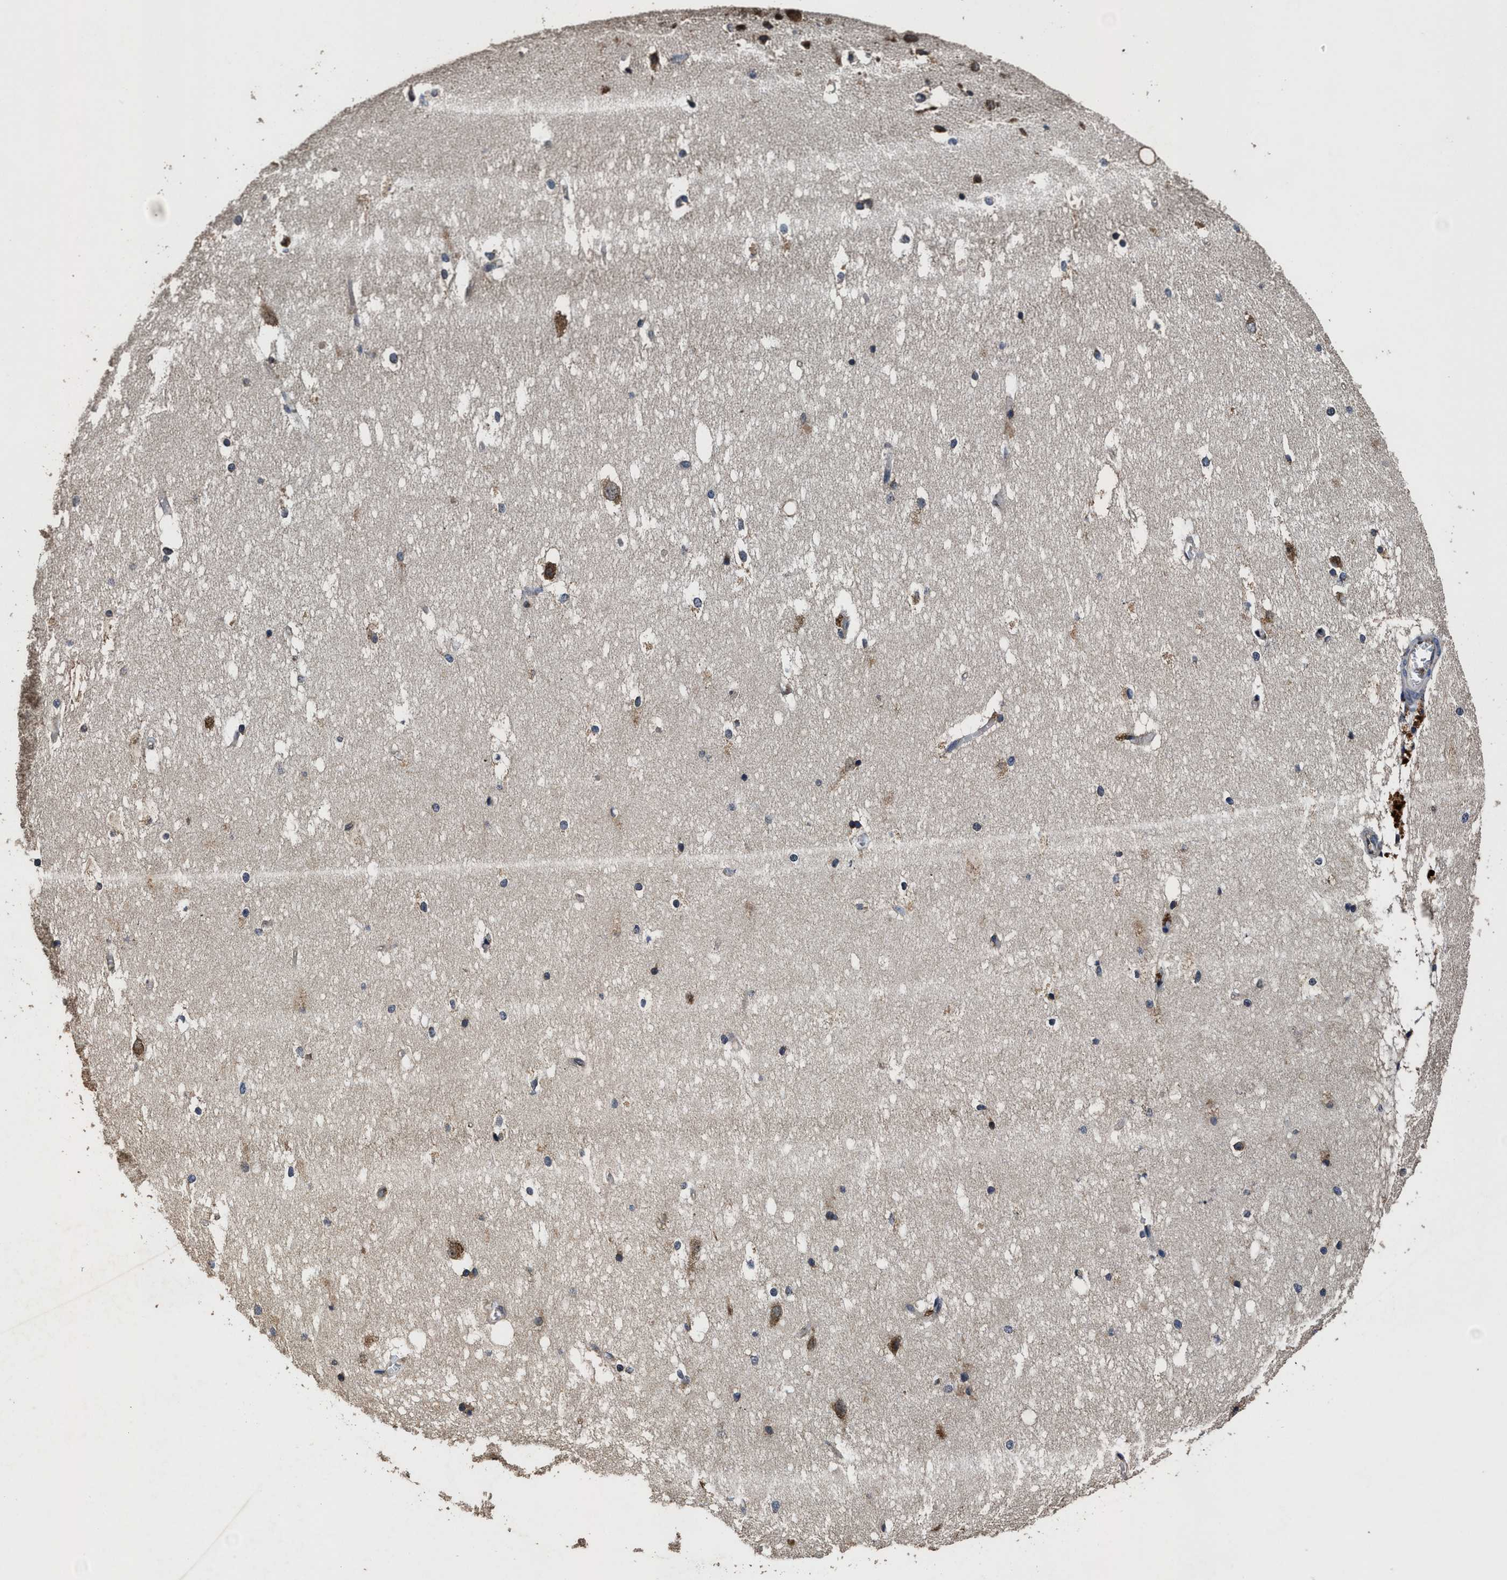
{"staining": {"intensity": "moderate", "quantity": "<25%", "location": "cytoplasmic/membranous"}, "tissue": "hippocampus", "cell_type": "Glial cells", "image_type": "normal", "snomed": [{"axis": "morphology", "description": "Normal tissue, NOS"}, {"axis": "topography", "description": "Hippocampus"}], "caption": "Immunohistochemical staining of benign human hippocampus displays low levels of moderate cytoplasmic/membranous expression in about <25% of glial cells. The staining was performed using DAB (3,3'-diaminobenzidine), with brown indicating positive protein expression. Nuclei are stained blue with hematoxylin.", "gene": "EBAG9", "patient": {"sex": "female", "age": 19}}